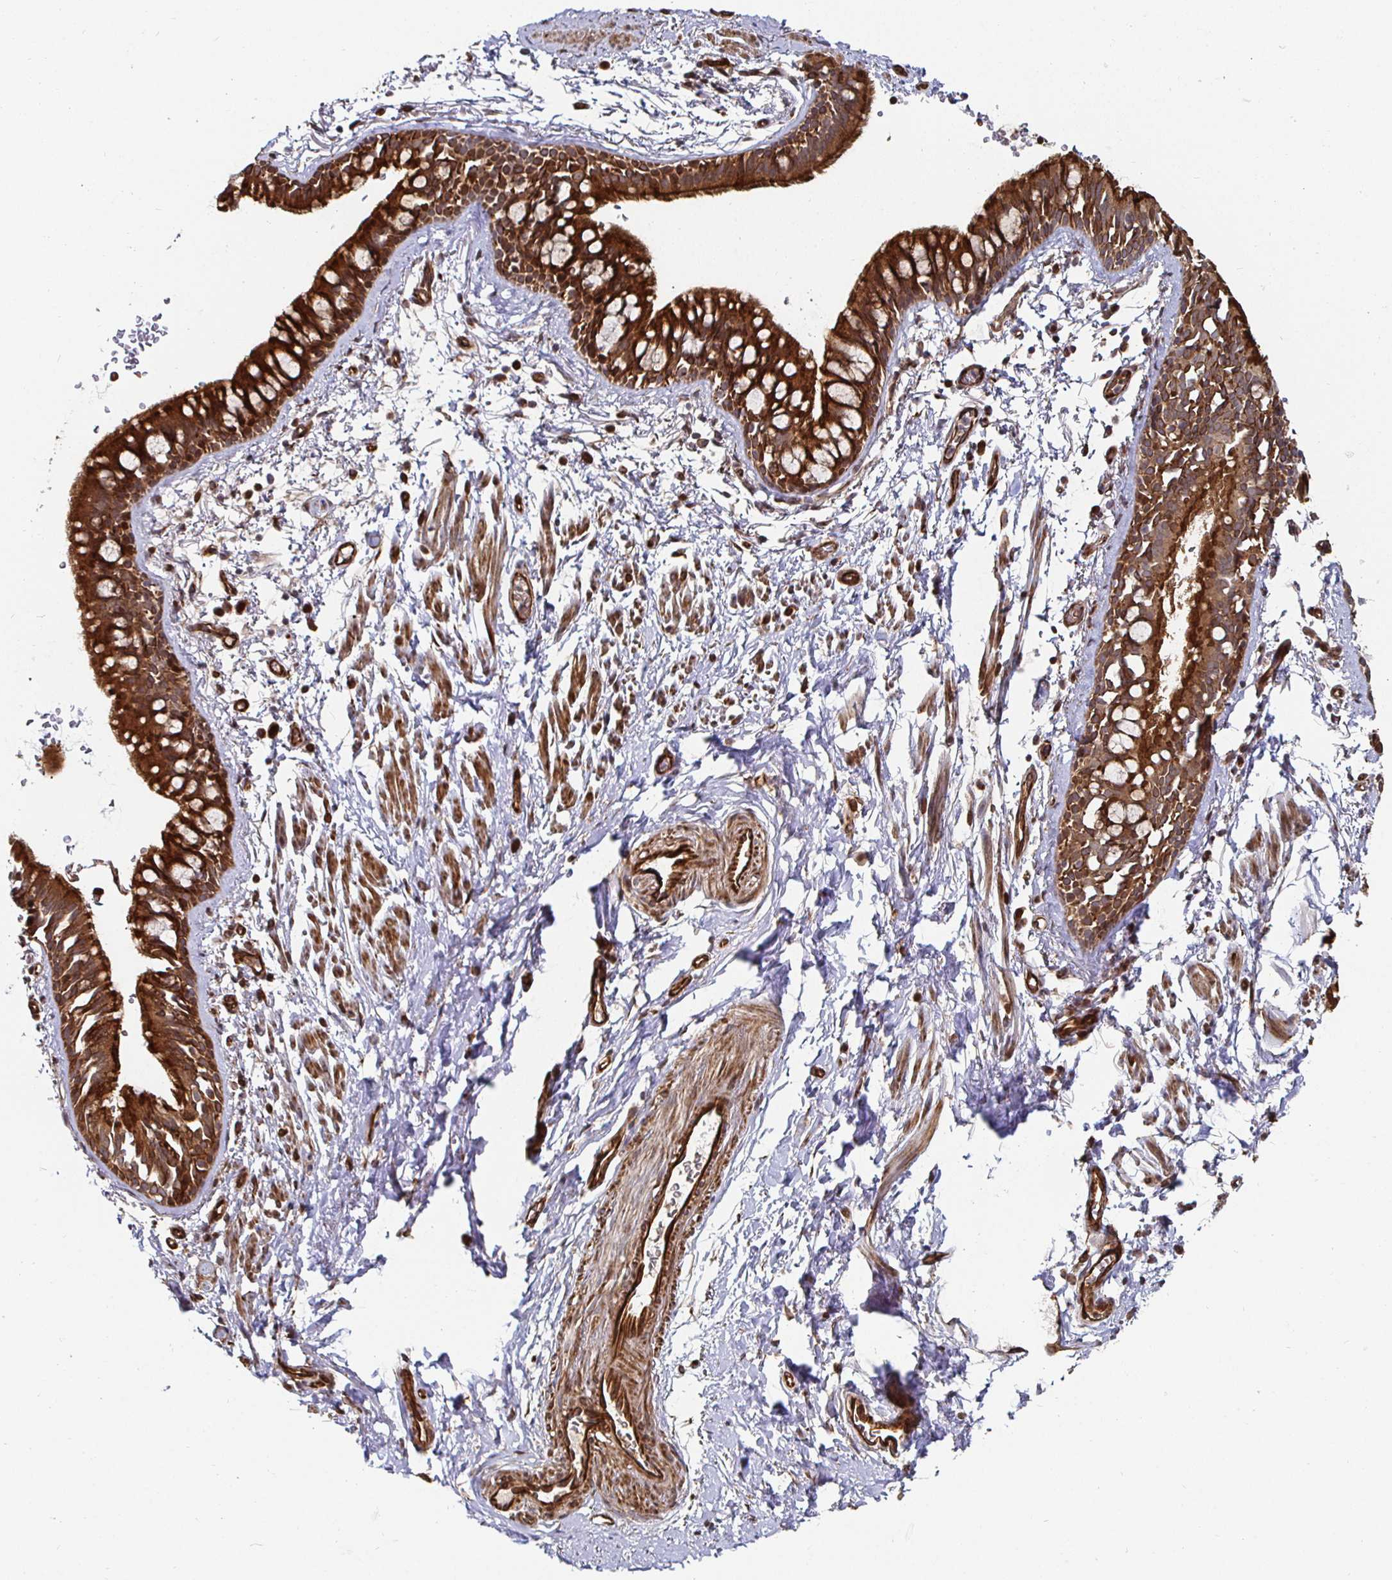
{"staining": {"intensity": "strong", "quantity": ">75%", "location": "cytoplasmic/membranous"}, "tissue": "bronchus", "cell_type": "Respiratory epithelial cells", "image_type": "normal", "snomed": [{"axis": "morphology", "description": "Normal tissue, NOS"}, {"axis": "topography", "description": "Lymph node"}, {"axis": "topography", "description": "Cartilage tissue"}, {"axis": "topography", "description": "Bronchus"}], "caption": "Protein analysis of normal bronchus shows strong cytoplasmic/membranous positivity in about >75% of respiratory epithelial cells.", "gene": "TBKBP1", "patient": {"sex": "female", "age": 70}}